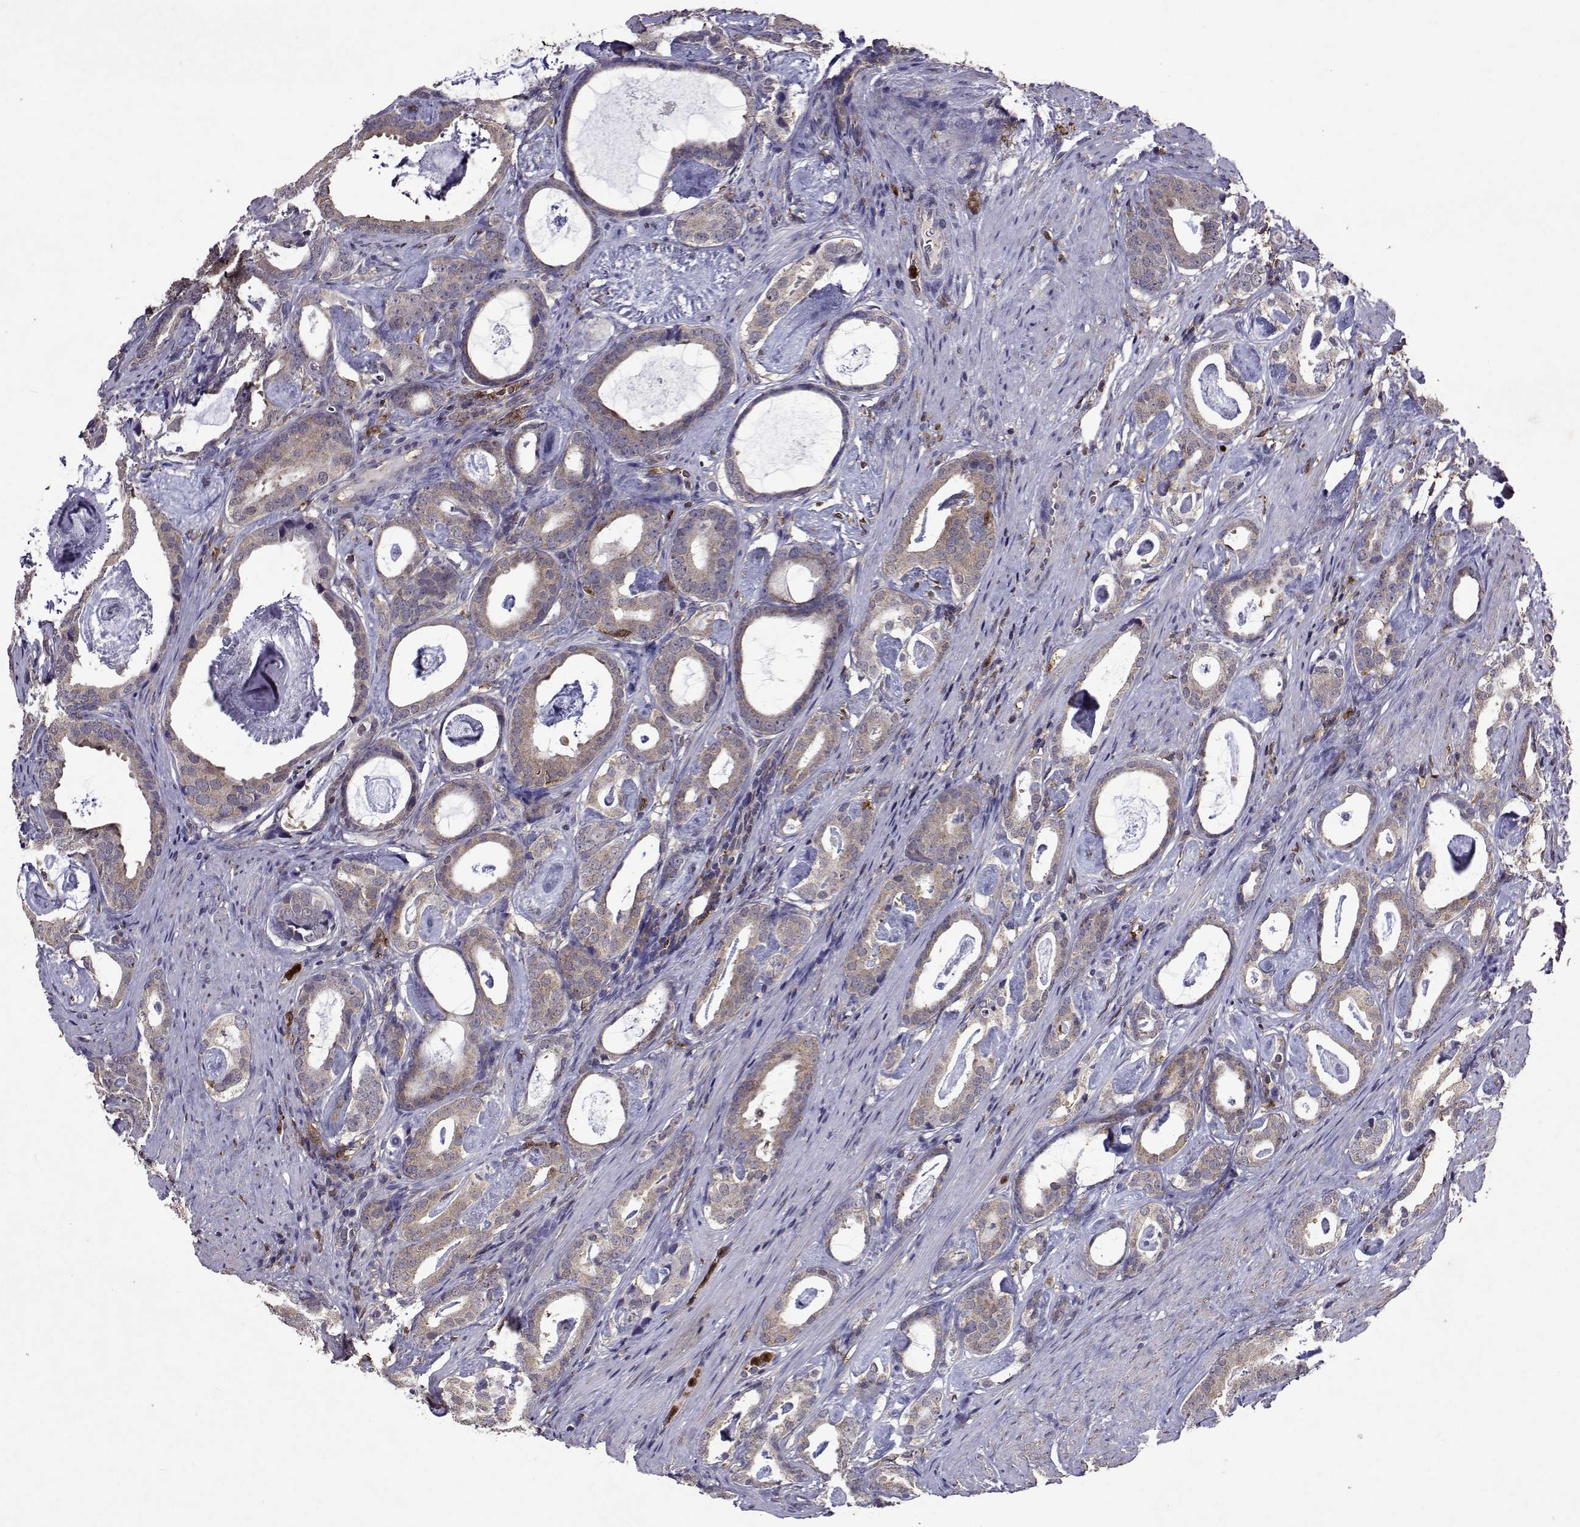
{"staining": {"intensity": "negative", "quantity": "none", "location": "none"}, "tissue": "prostate cancer", "cell_type": "Tumor cells", "image_type": "cancer", "snomed": [{"axis": "morphology", "description": "Adenocarcinoma, Low grade"}, {"axis": "topography", "description": "Prostate and seminal vesicle, NOS"}], "caption": "Immunohistochemical staining of human prostate cancer shows no significant expression in tumor cells.", "gene": "APAF1", "patient": {"sex": "male", "age": 71}}